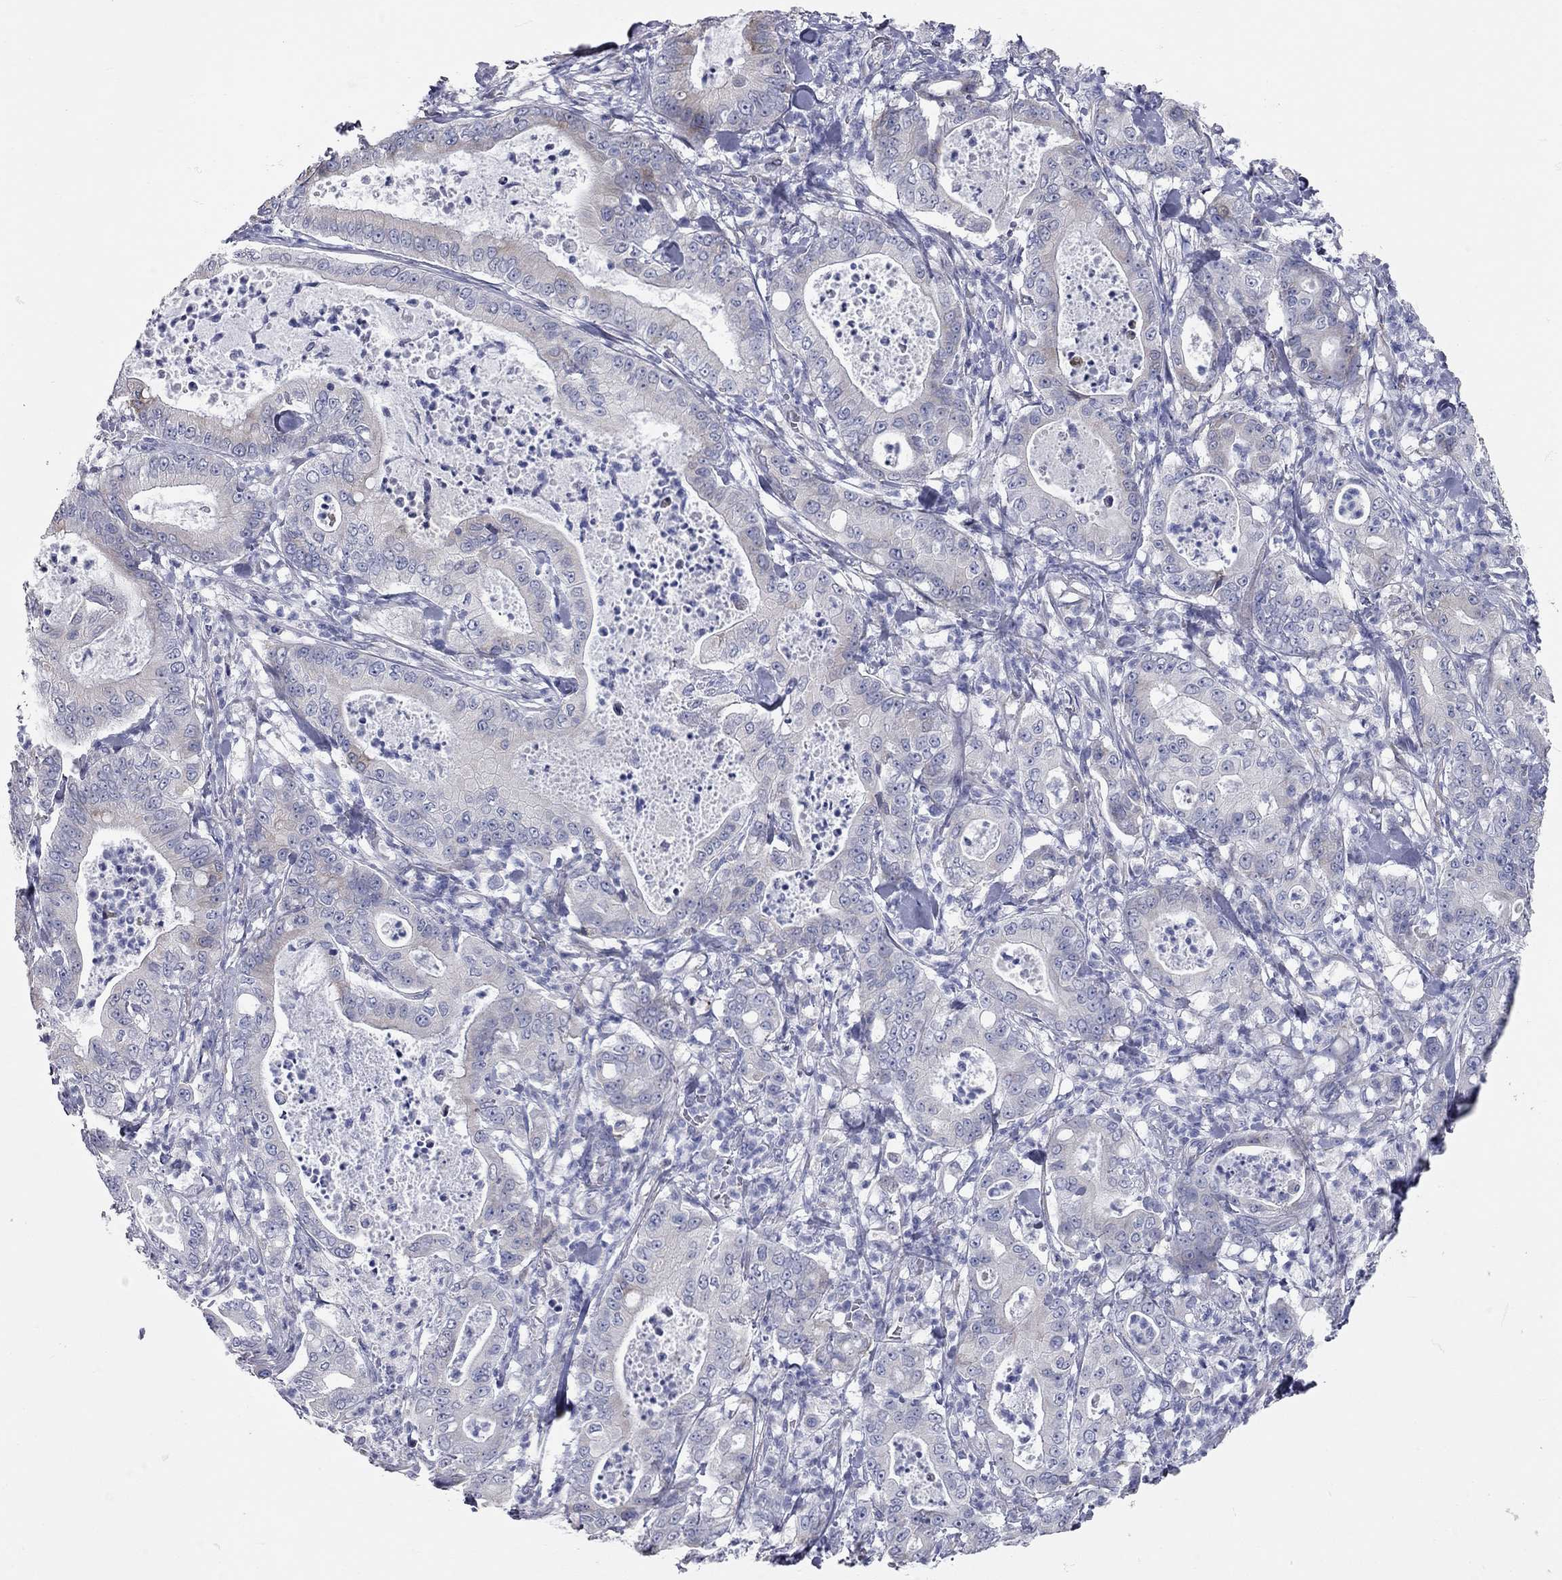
{"staining": {"intensity": "negative", "quantity": "none", "location": "none"}, "tissue": "pancreatic cancer", "cell_type": "Tumor cells", "image_type": "cancer", "snomed": [{"axis": "morphology", "description": "Adenocarcinoma, NOS"}, {"axis": "topography", "description": "Pancreas"}], "caption": "There is no significant expression in tumor cells of pancreatic cancer (adenocarcinoma).", "gene": "XAGE2", "patient": {"sex": "male", "age": 71}}